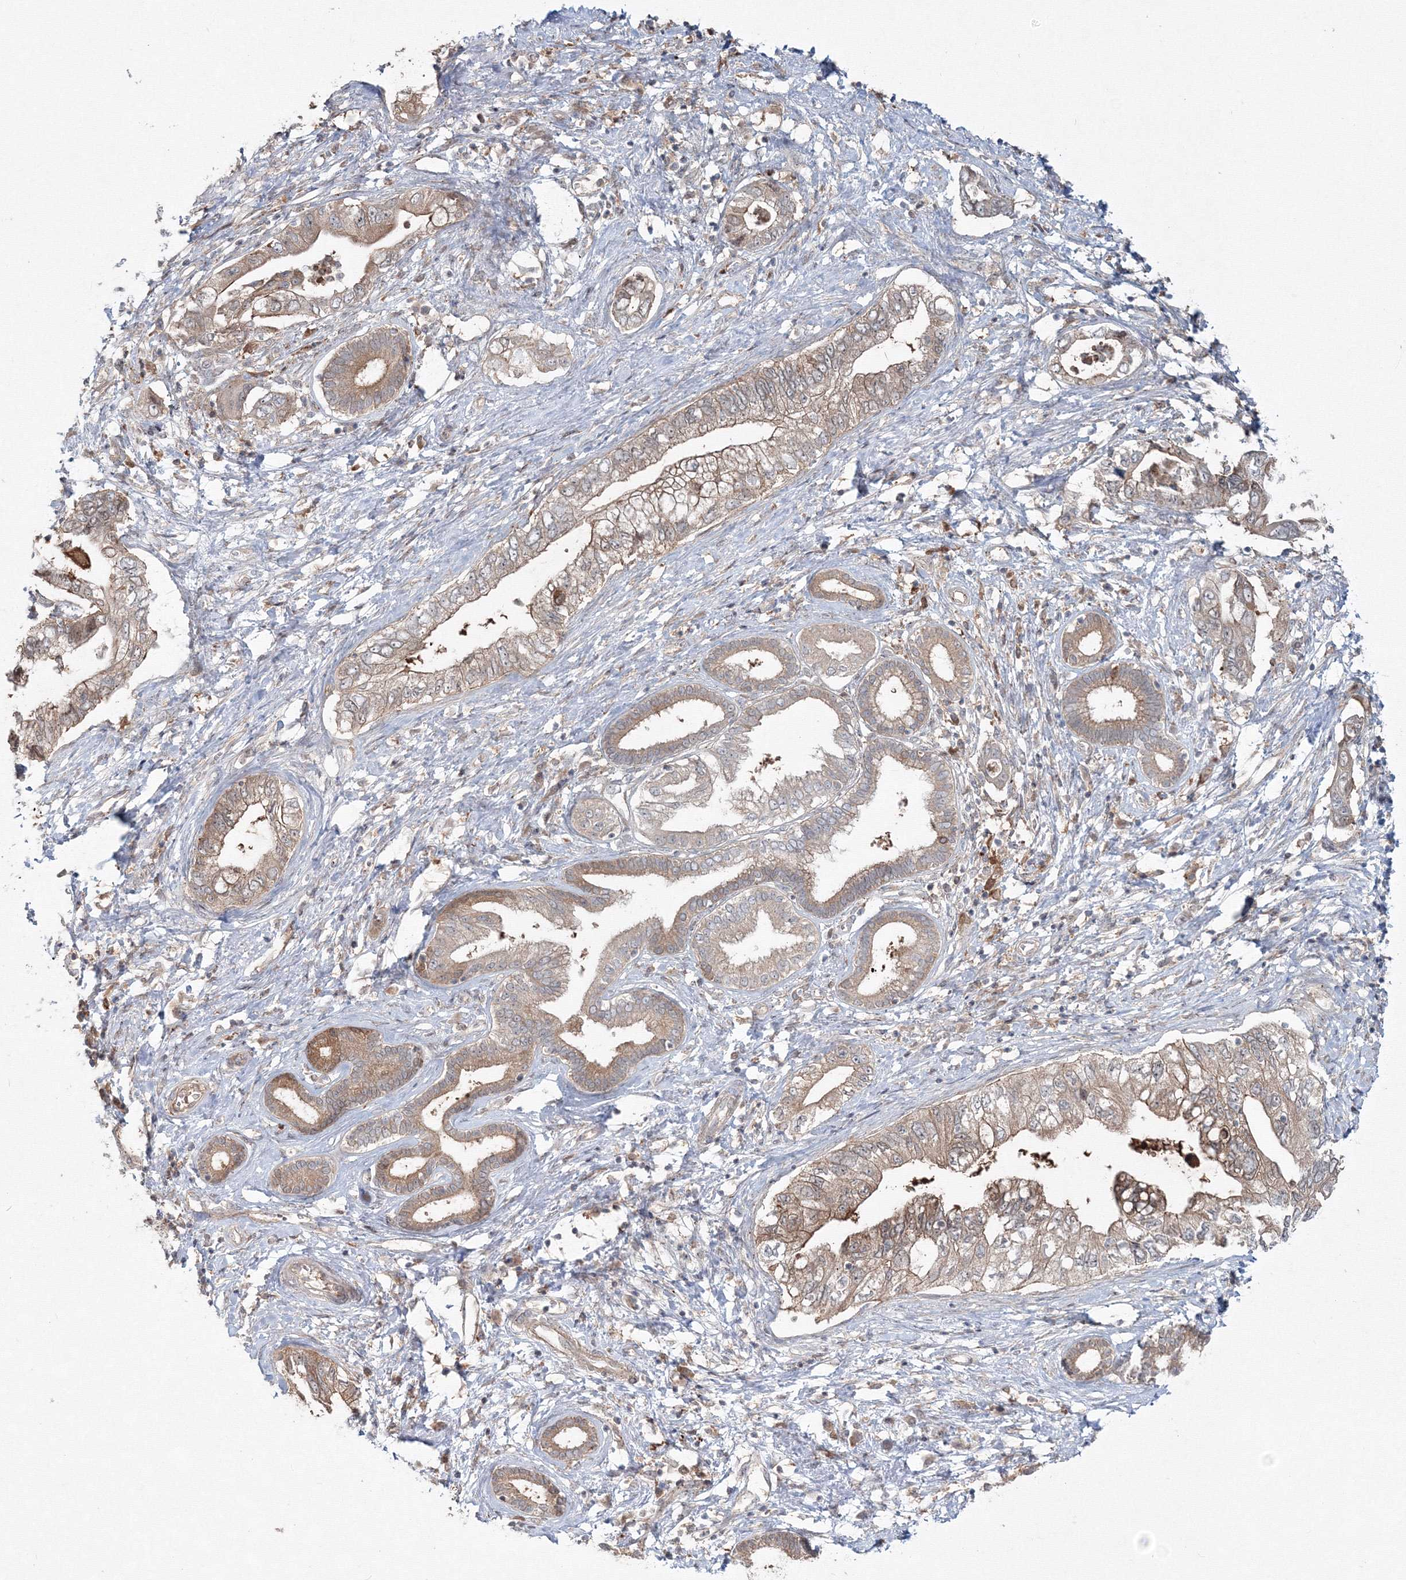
{"staining": {"intensity": "moderate", "quantity": ">75%", "location": "cytoplasmic/membranous"}, "tissue": "pancreatic cancer", "cell_type": "Tumor cells", "image_type": "cancer", "snomed": [{"axis": "morphology", "description": "Adenocarcinoma, NOS"}, {"axis": "topography", "description": "Pancreas"}], "caption": "This micrograph displays IHC staining of human pancreatic cancer, with medium moderate cytoplasmic/membranous expression in approximately >75% of tumor cells.", "gene": "MKRN2", "patient": {"sex": "female", "age": 73}}